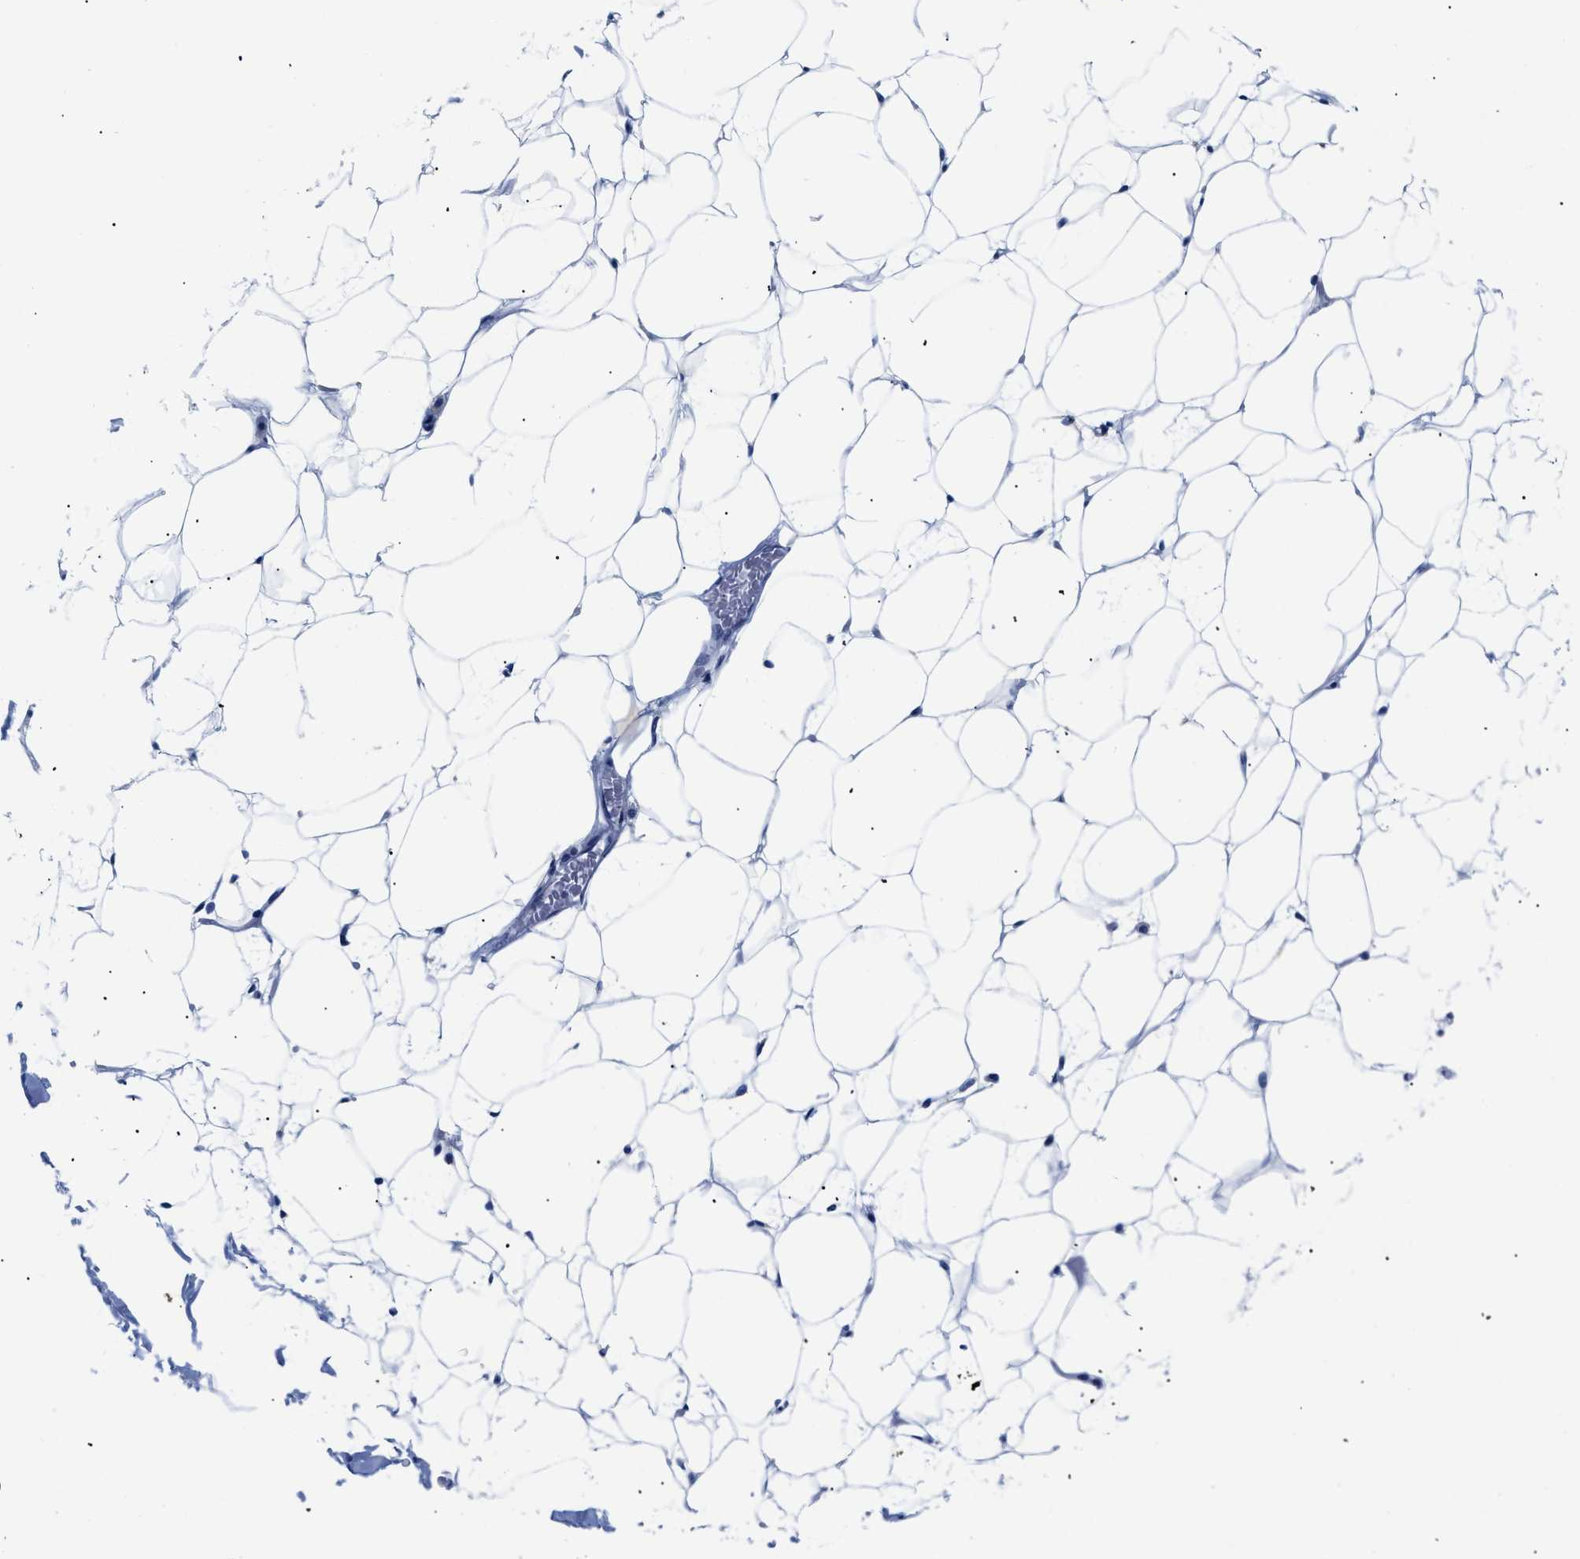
{"staining": {"intensity": "negative", "quantity": "none", "location": "none"}, "tissue": "adipose tissue", "cell_type": "Adipocytes", "image_type": "normal", "snomed": [{"axis": "morphology", "description": "Normal tissue, NOS"}, {"axis": "topography", "description": "Breast"}, {"axis": "topography", "description": "Soft tissue"}], "caption": "Immunohistochemistry (IHC) image of normal adipose tissue: human adipose tissue stained with DAB (3,3'-diaminobenzidine) exhibits no significant protein expression in adipocytes.", "gene": "GPR149", "patient": {"sex": "female", "age": 75}}